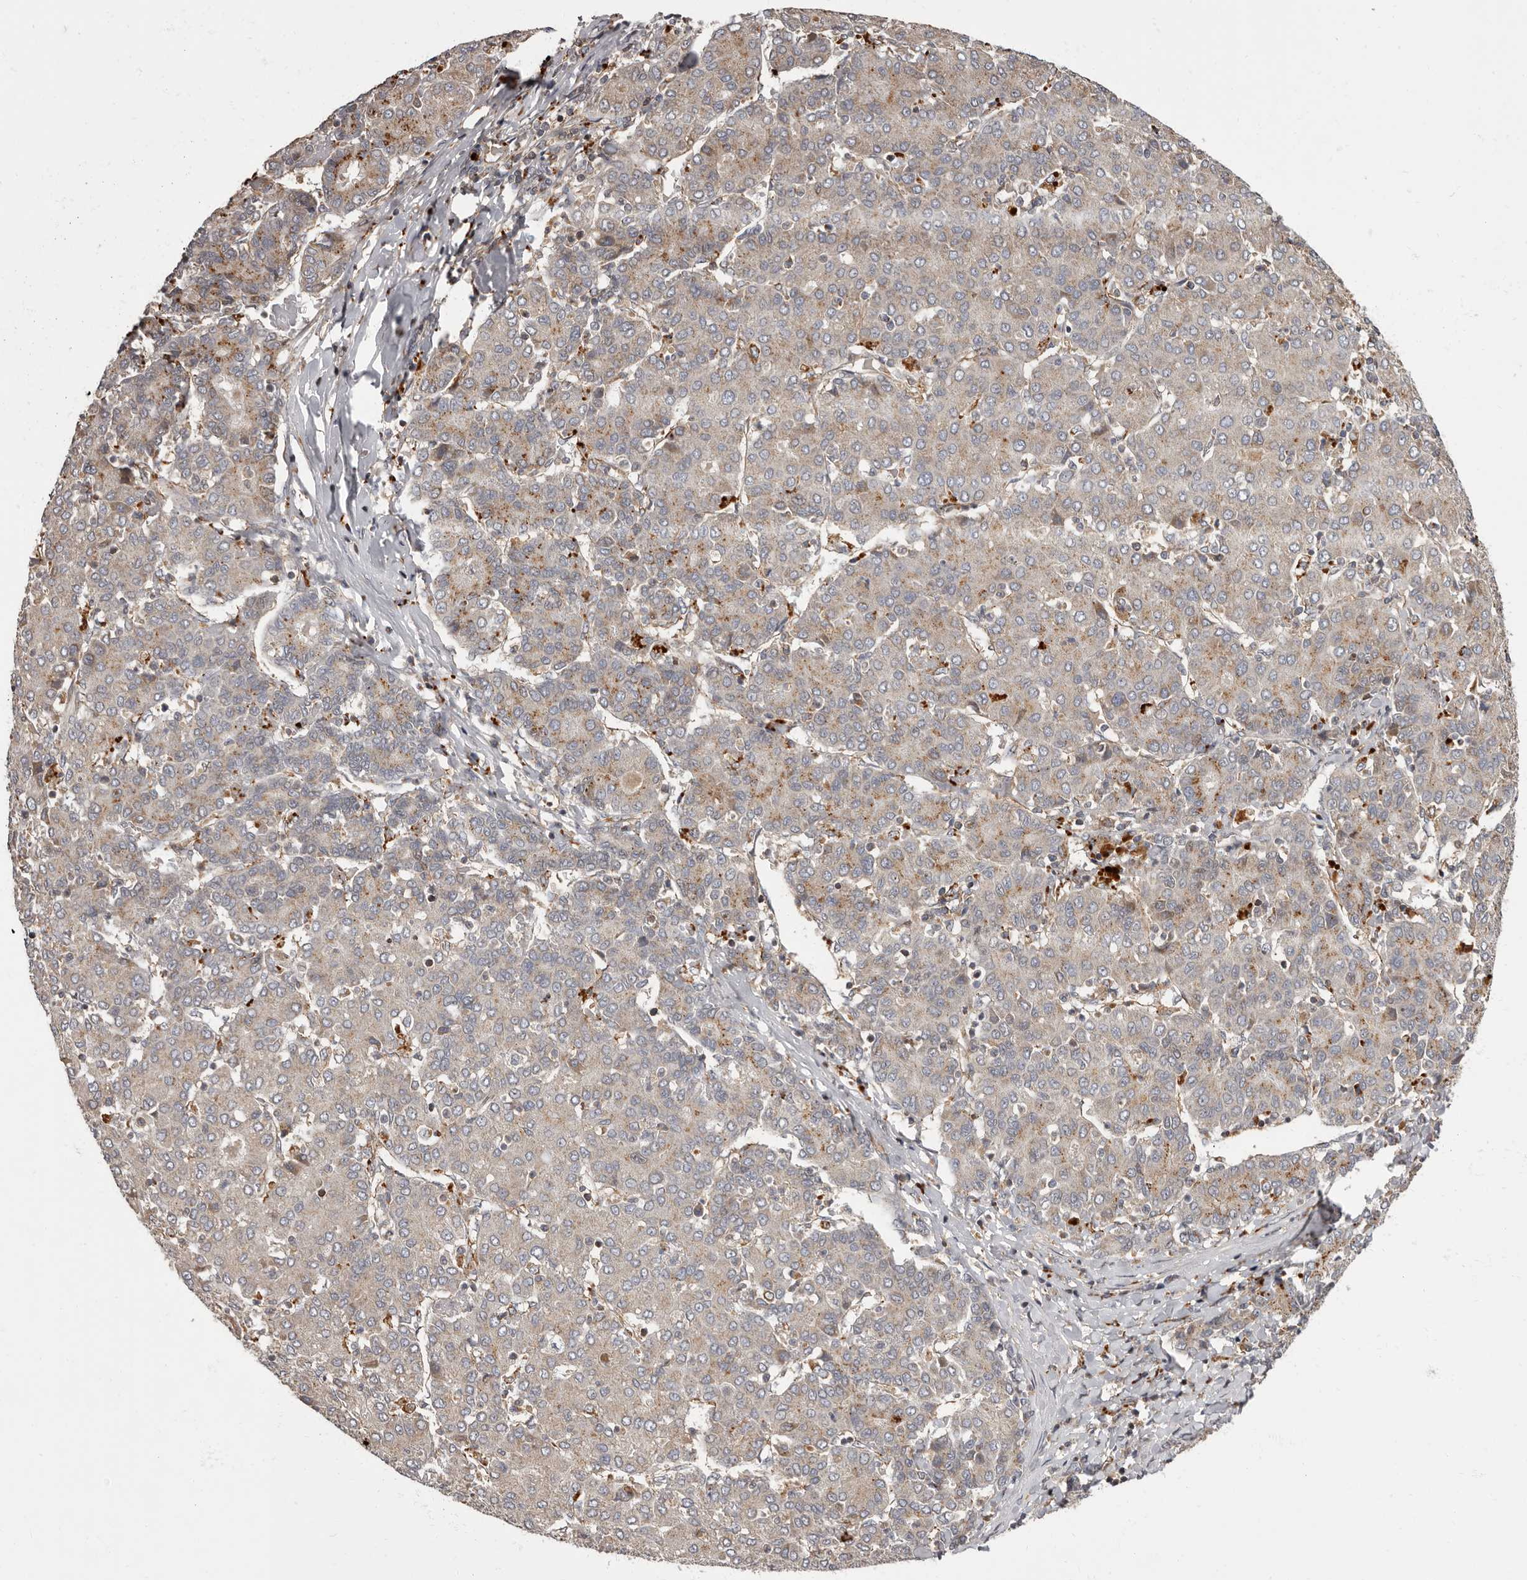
{"staining": {"intensity": "weak", "quantity": "<25%", "location": "cytoplasmic/membranous"}, "tissue": "liver cancer", "cell_type": "Tumor cells", "image_type": "cancer", "snomed": [{"axis": "morphology", "description": "Carcinoma, Hepatocellular, NOS"}, {"axis": "topography", "description": "Liver"}], "caption": "Liver cancer (hepatocellular carcinoma) stained for a protein using immunohistochemistry (IHC) exhibits no staining tumor cells.", "gene": "ADCY2", "patient": {"sex": "male", "age": 65}}